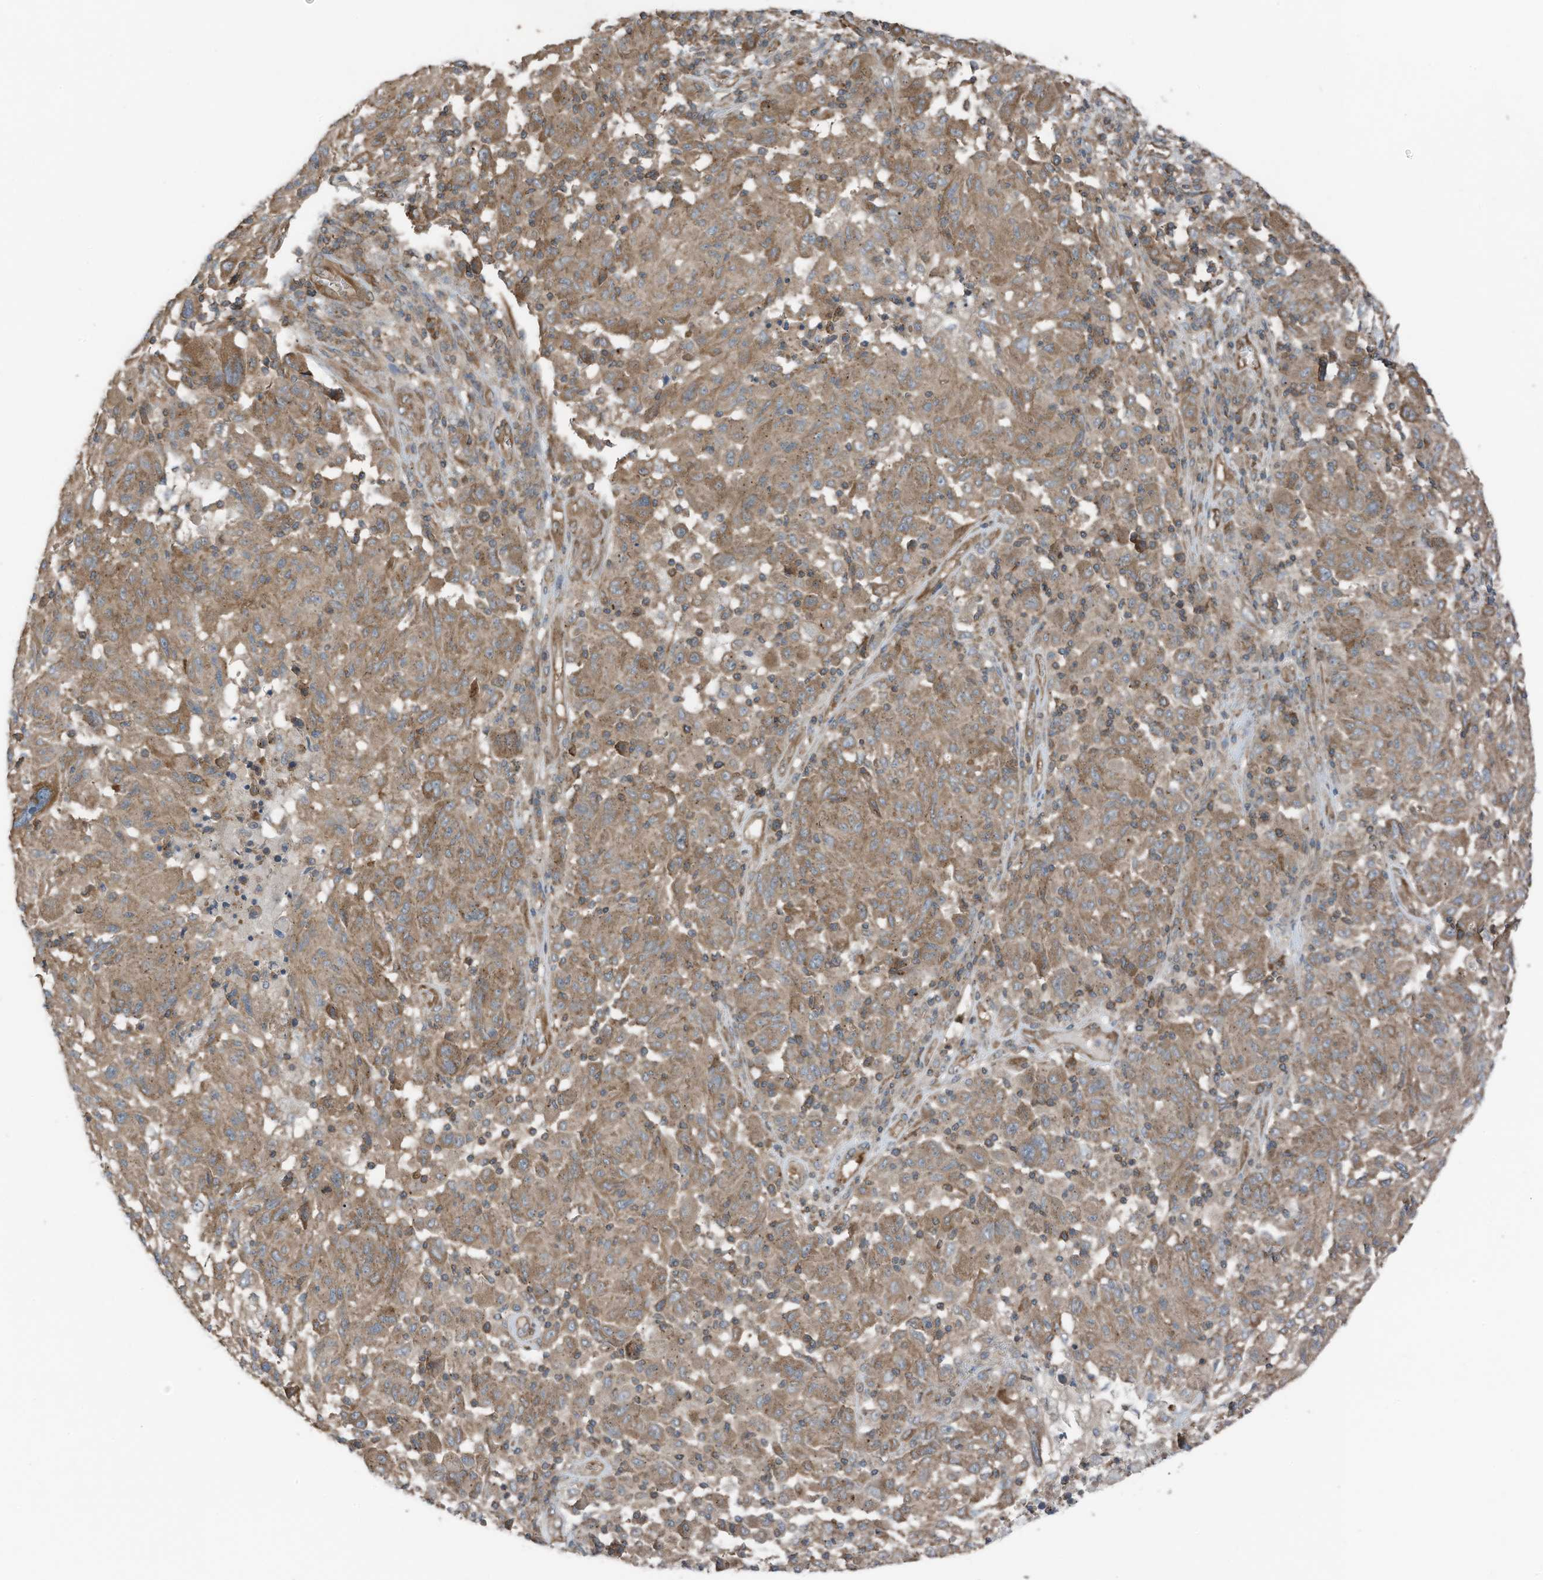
{"staining": {"intensity": "moderate", "quantity": ">75%", "location": "cytoplasmic/membranous"}, "tissue": "melanoma", "cell_type": "Tumor cells", "image_type": "cancer", "snomed": [{"axis": "morphology", "description": "Malignant melanoma, NOS"}, {"axis": "topography", "description": "Skin"}], "caption": "Melanoma stained with a brown dye shows moderate cytoplasmic/membranous positive staining in about >75% of tumor cells.", "gene": "TXNDC9", "patient": {"sex": "male", "age": 53}}